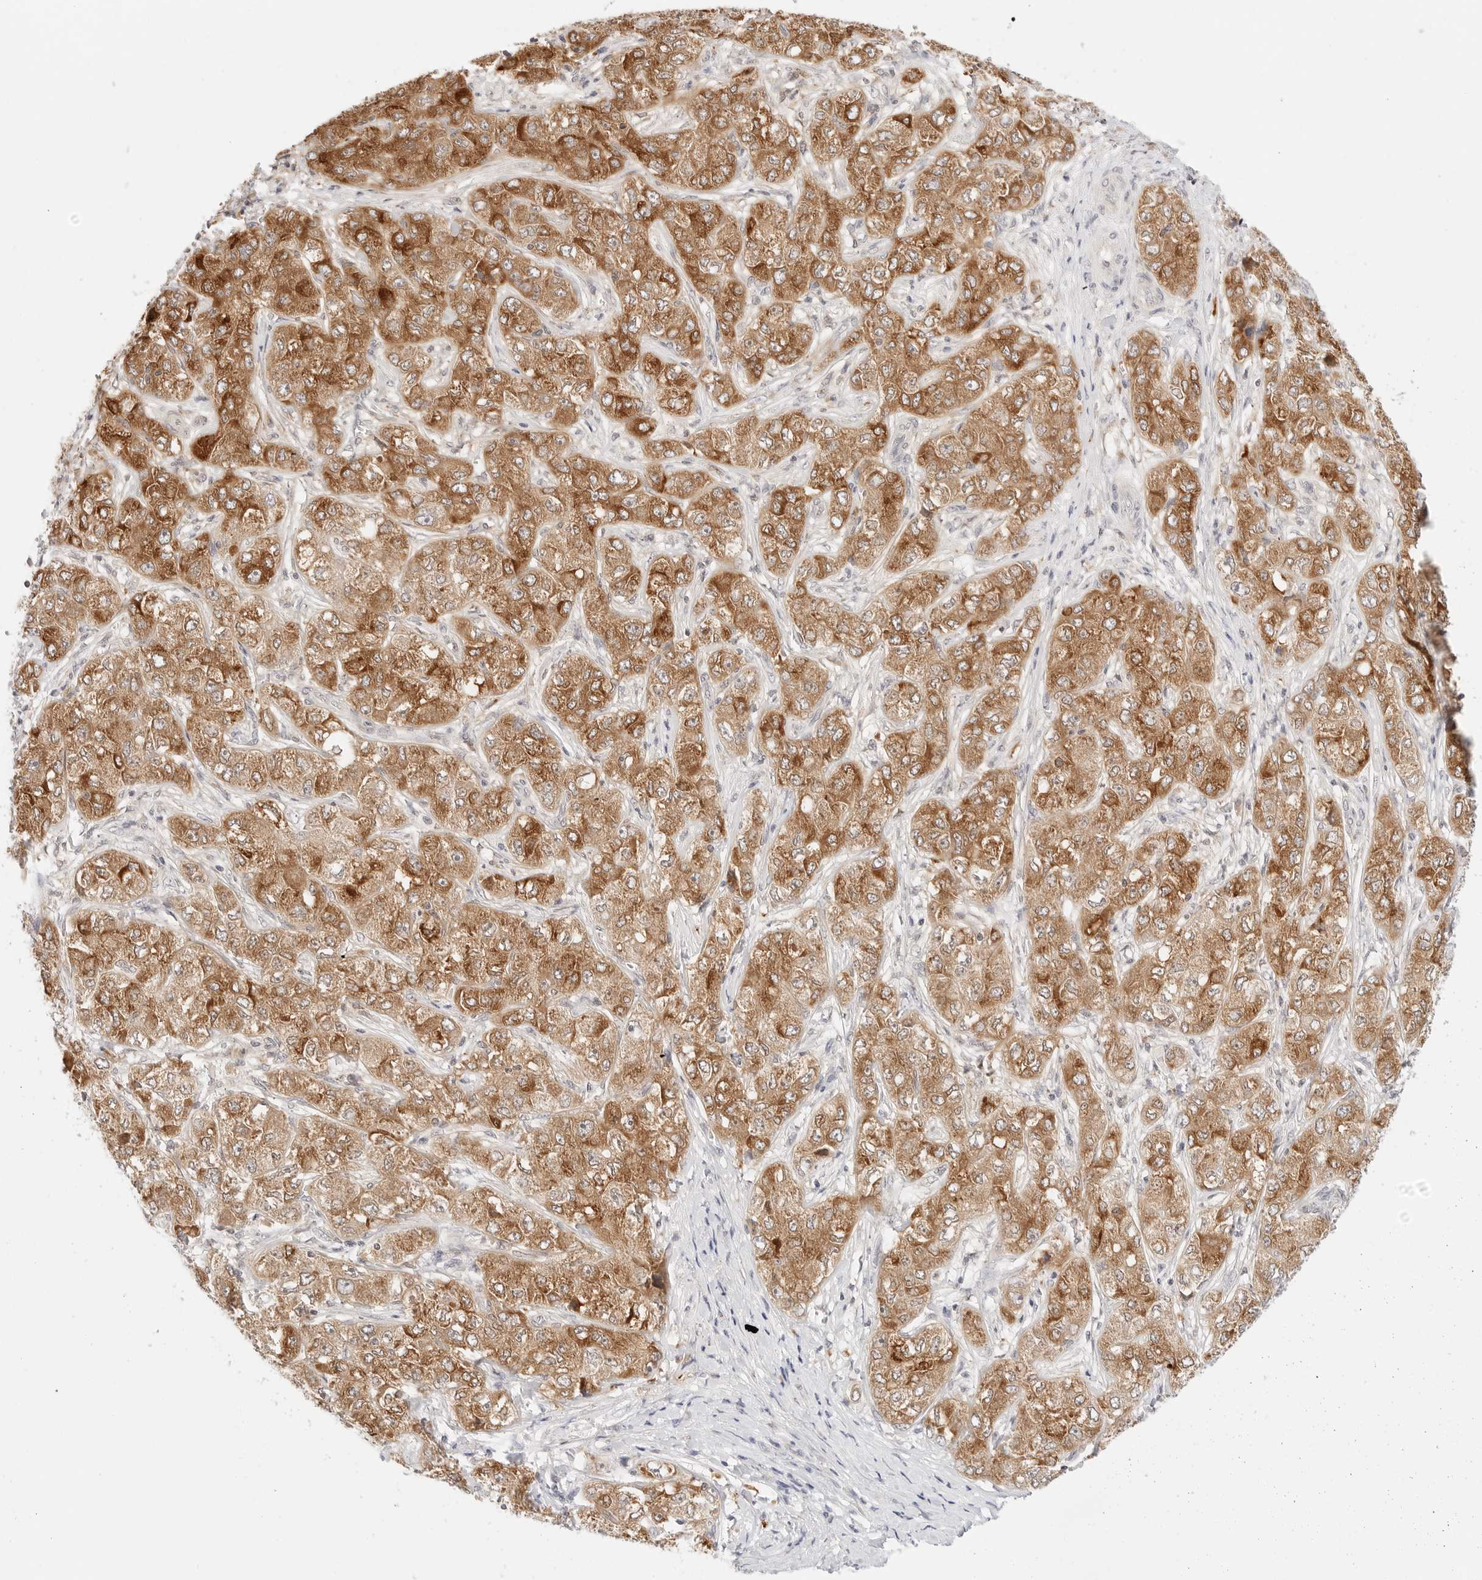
{"staining": {"intensity": "moderate", "quantity": ">75%", "location": "cytoplasmic/membranous"}, "tissue": "liver cancer", "cell_type": "Tumor cells", "image_type": "cancer", "snomed": [{"axis": "morphology", "description": "Carcinoma, Hepatocellular, NOS"}, {"axis": "topography", "description": "Liver"}], "caption": "A high-resolution image shows immunohistochemistry staining of liver cancer (hepatocellular carcinoma), which displays moderate cytoplasmic/membranous positivity in approximately >75% of tumor cells. The protein of interest is stained brown, and the nuclei are stained in blue (DAB (3,3'-diaminobenzidine) IHC with brightfield microscopy, high magnification).", "gene": "ERO1B", "patient": {"sex": "male", "age": 80}}